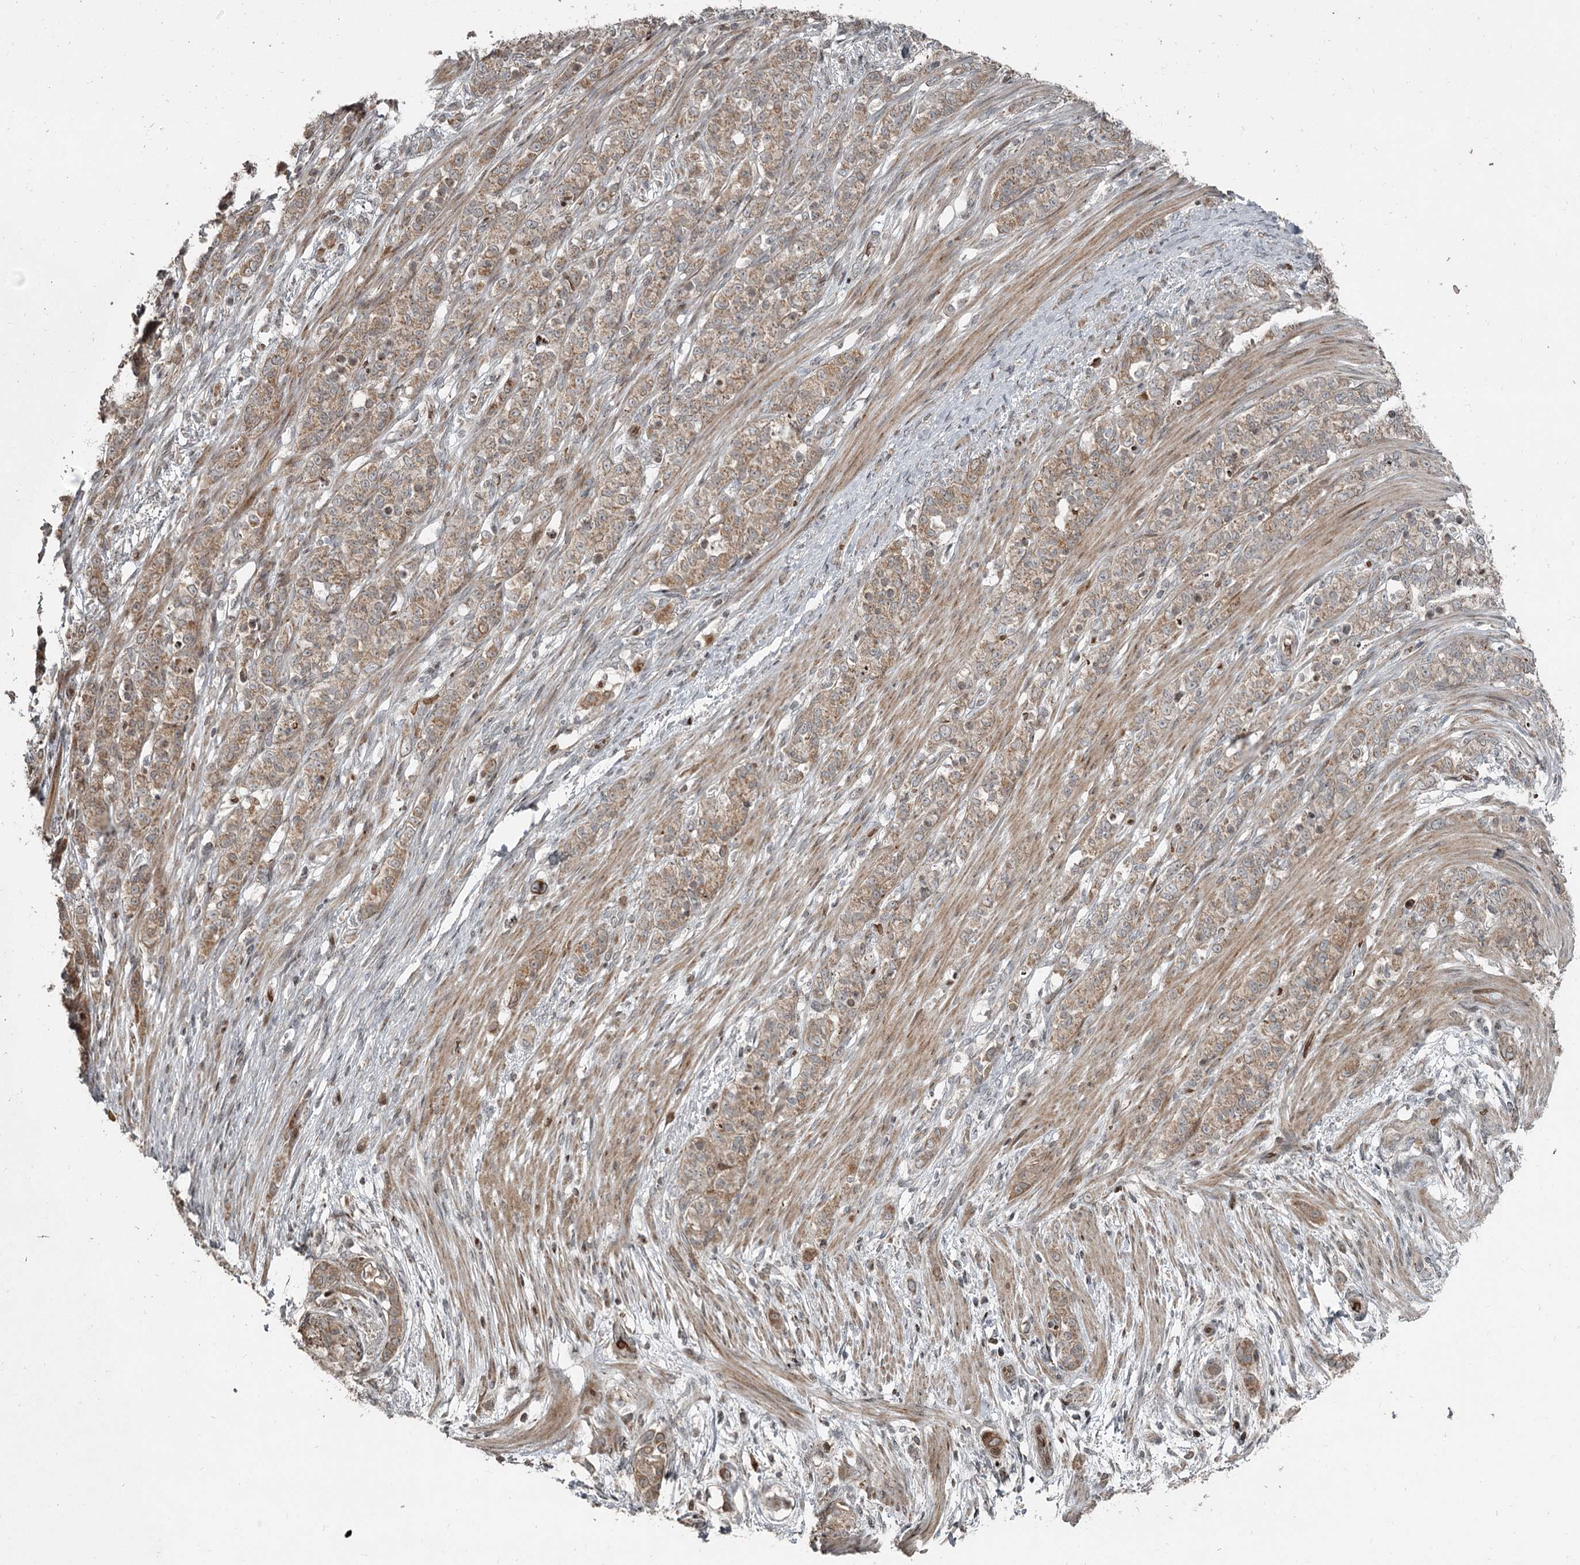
{"staining": {"intensity": "weak", "quantity": ">75%", "location": "cytoplasmic/membranous"}, "tissue": "stomach cancer", "cell_type": "Tumor cells", "image_type": "cancer", "snomed": [{"axis": "morphology", "description": "Adenocarcinoma, NOS"}, {"axis": "topography", "description": "Stomach"}], "caption": "DAB immunohistochemical staining of stomach cancer (adenocarcinoma) demonstrates weak cytoplasmic/membranous protein positivity in about >75% of tumor cells.", "gene": "RASSF8", "patient": {"sex": "female", "age": 79}}